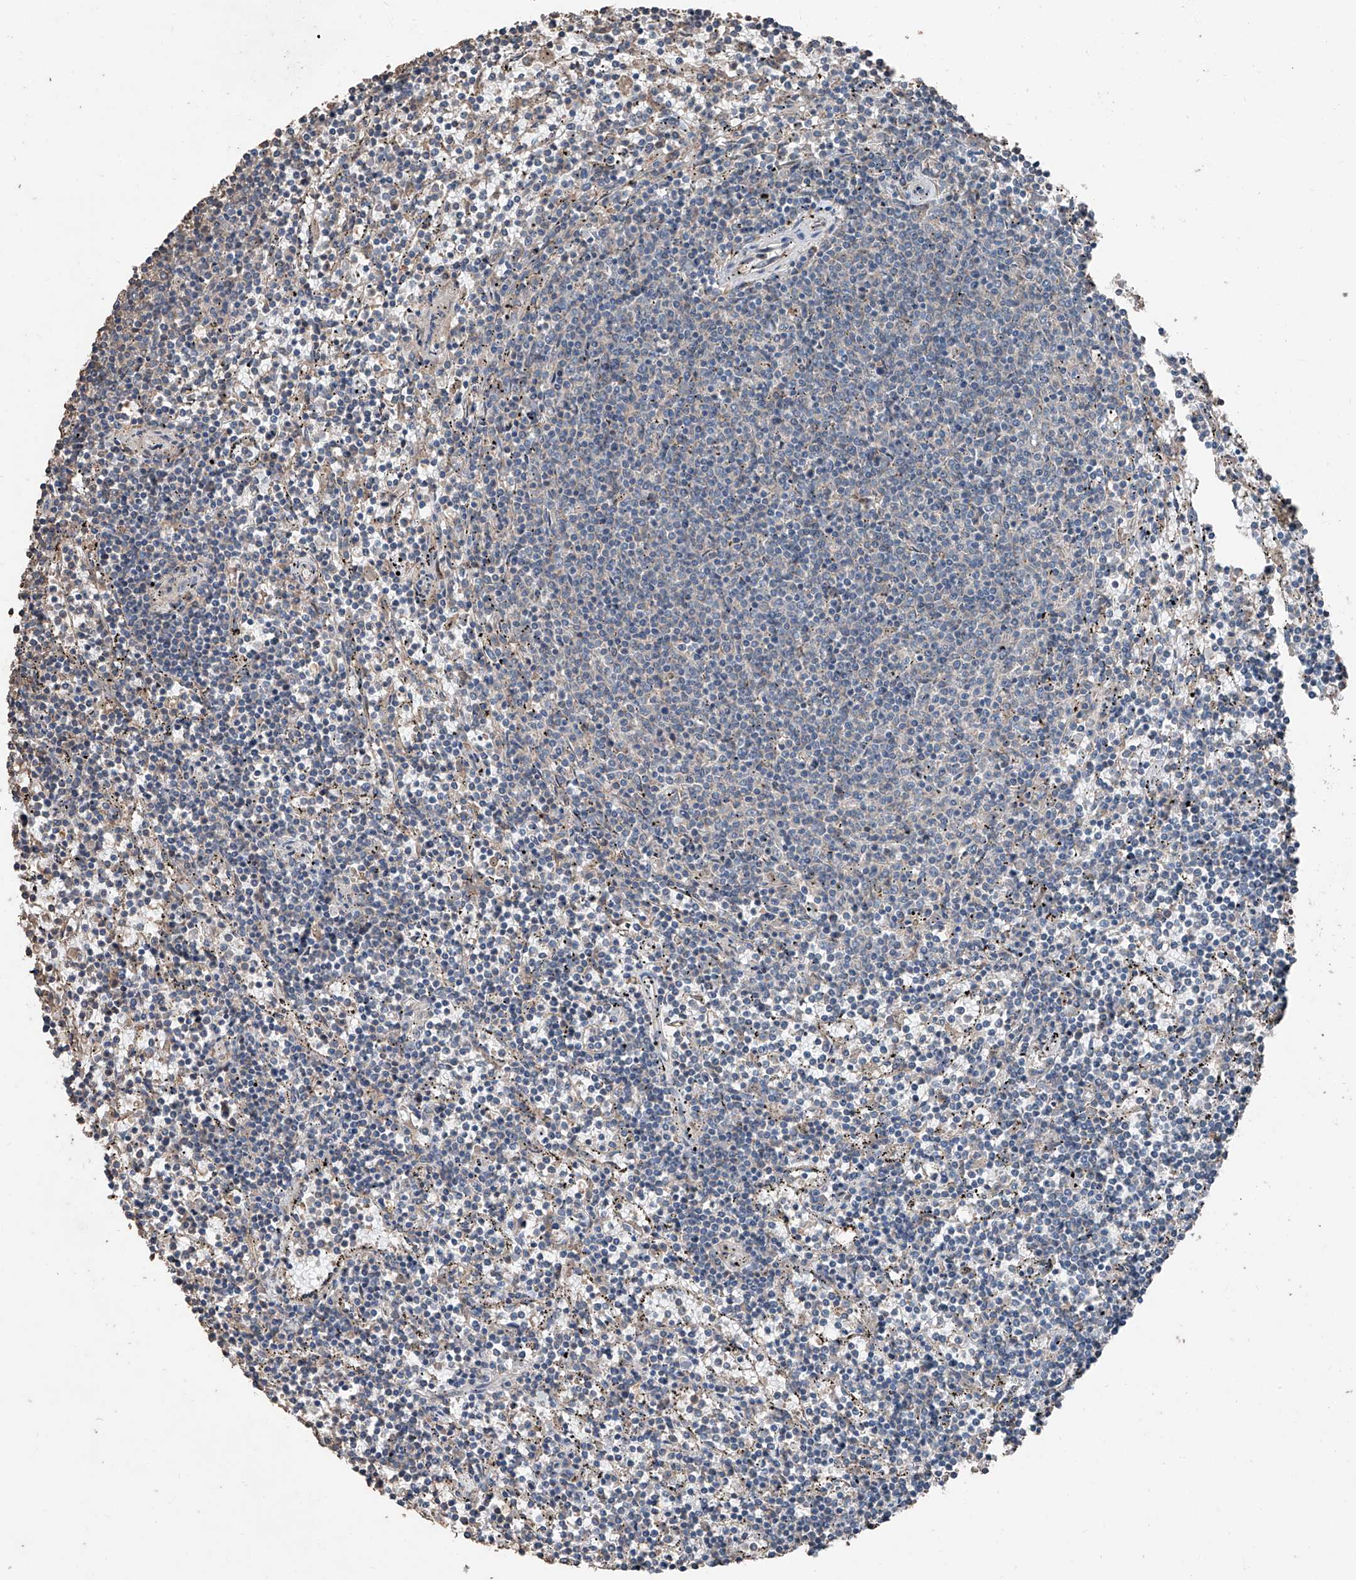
{"staining": {"intensity": "negative", "quantity": "none", "location": "none"}, "tissue": "lymphoma", "cell_type": "Tumor cells", "image_type": "cancer", "snomed": [{"axis": "morphology", "description": "Malignant lymphoma, non-Hodgkin's type, Low grade"}, {"axis": "topography", "description": "Spleen"}], "caption": "The photomicrograph displays no significant staining in tumor cells of lymphoma.", "gene": "MAMLD1", "patient": {"sex": "female", "age": 50}}